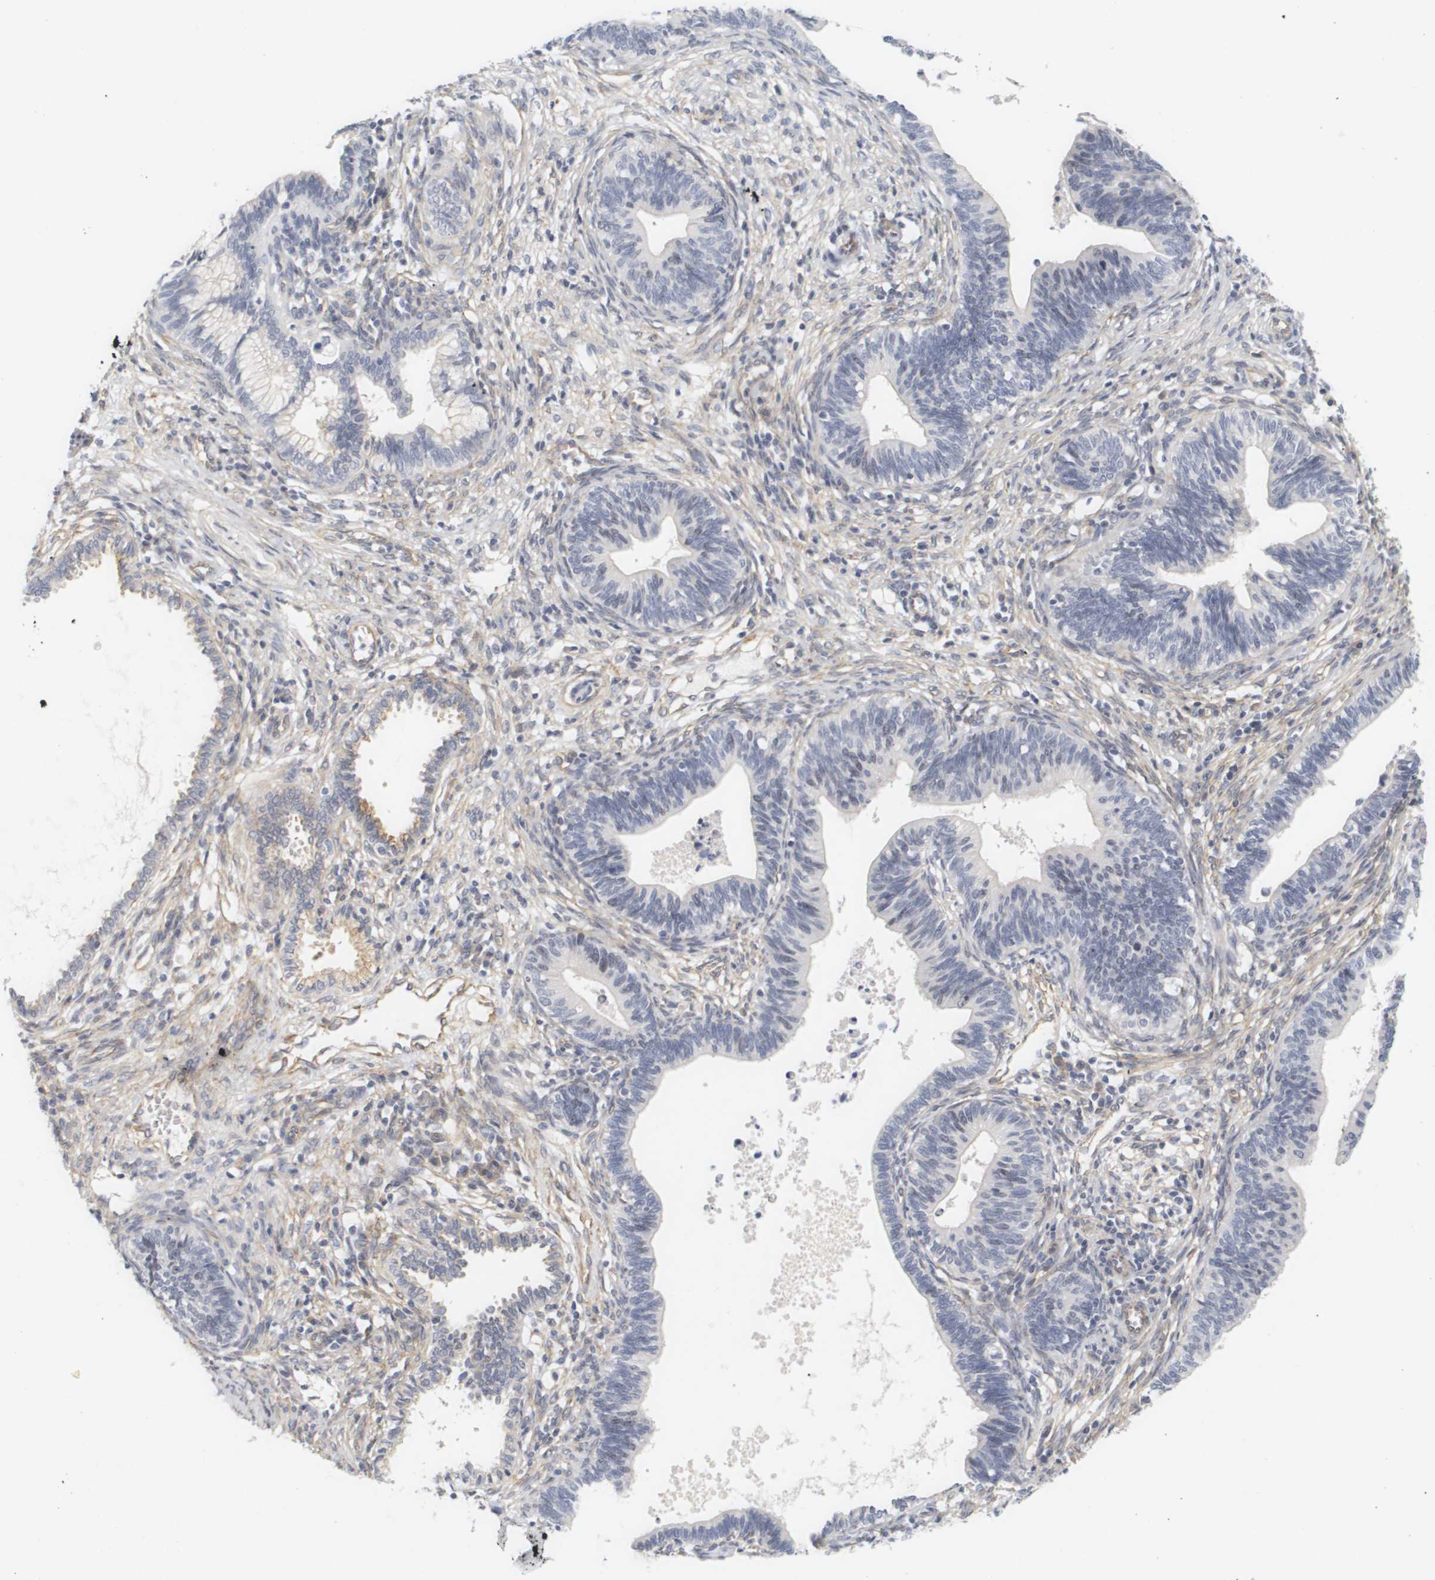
{"staining": {"intensity": "negative", "quantity": "none", "location": "none"}, "tissue": "cervical cancer", "cell_type": "Tumor cells", "image_type": "cancer", "snomed": [{"axis": "morphology", "description": "Adenocarcinoma, NOS"}, {"axis": "topography", "description": "Cervix"}], "caption": "This is a photomicrograph of immunohistochemistry staining of adenocarcinoma (cervical), which shows no positivity in tumor cells.", "gene": "CYB561", "patient": {"sex": "female", "age": 44}}